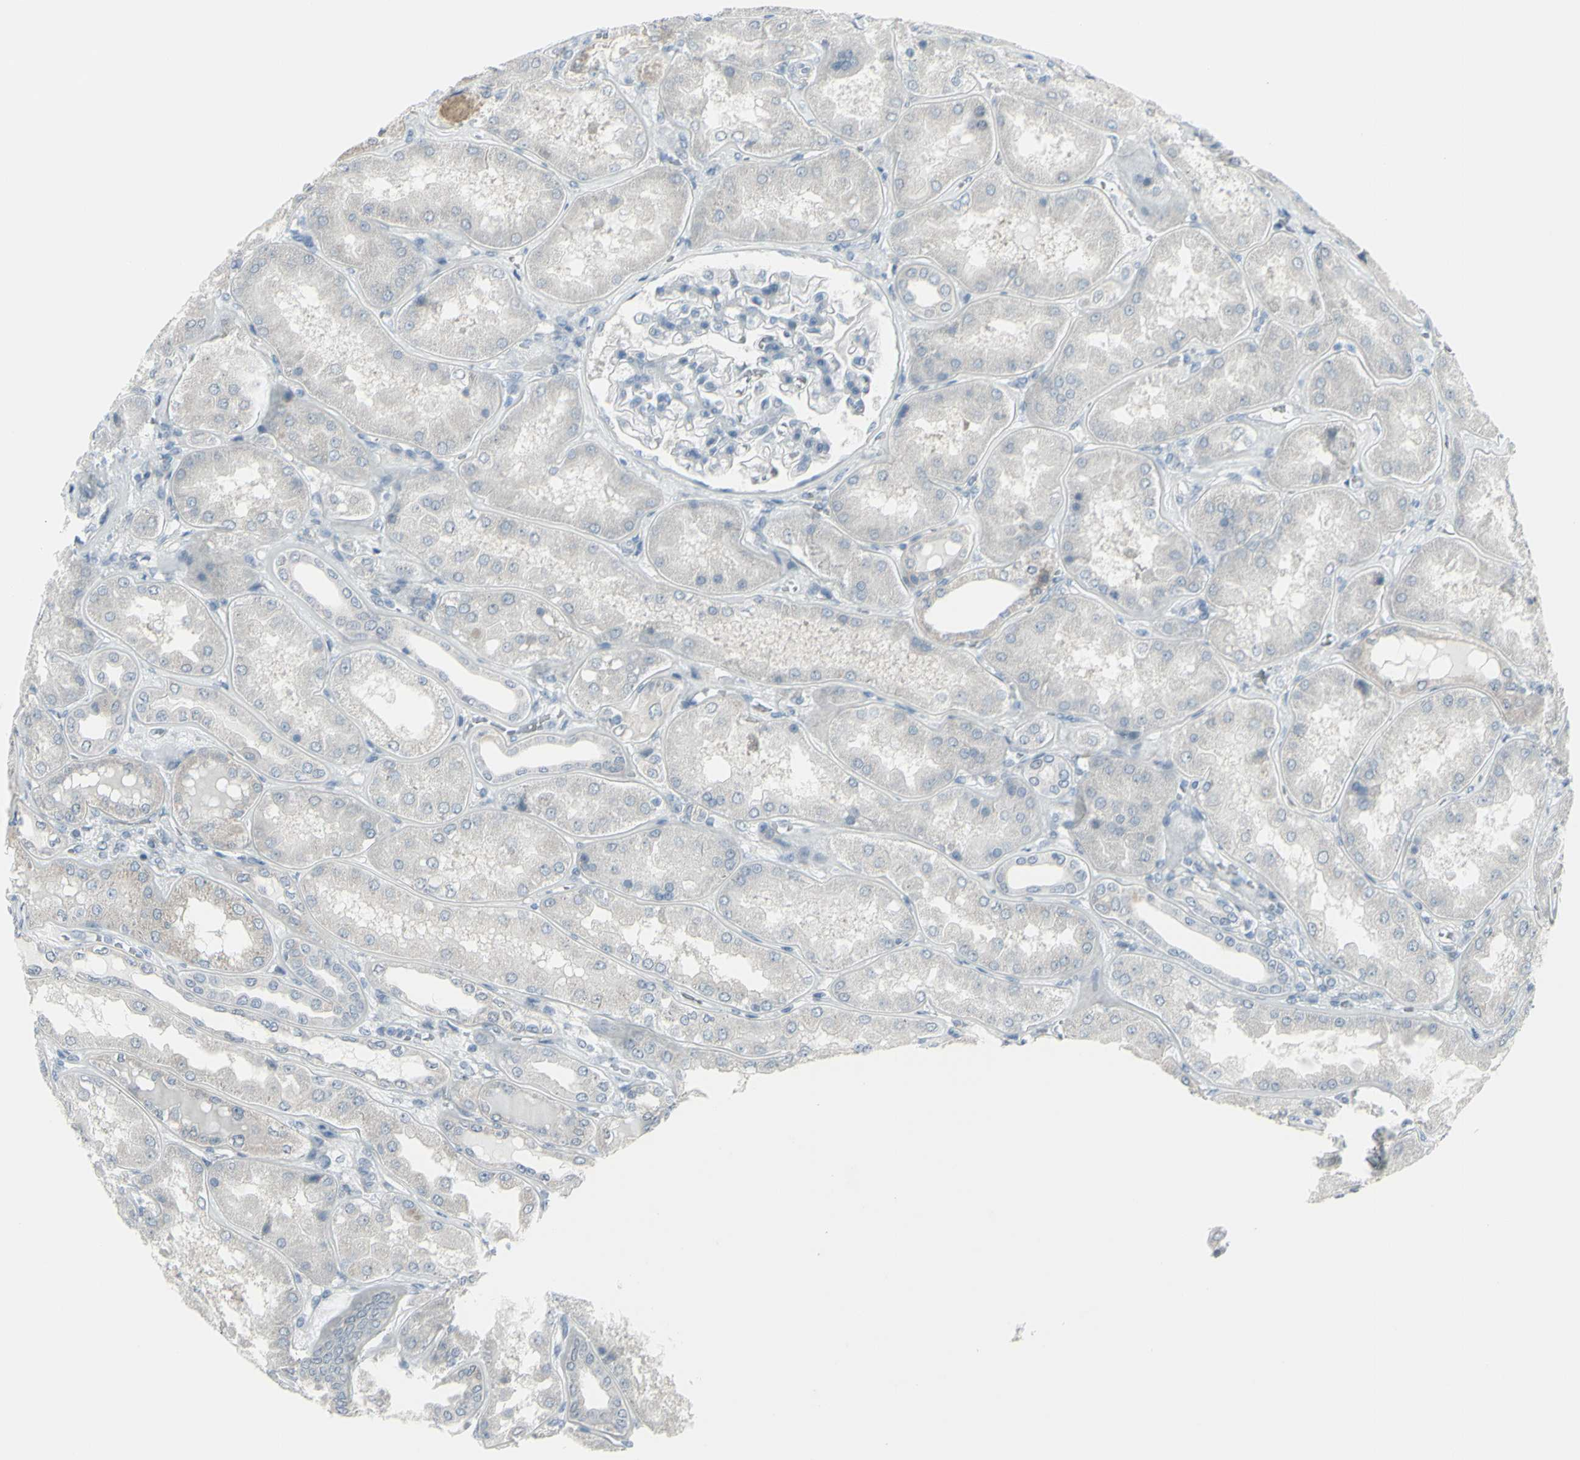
{"staining": {"intensity": "negative", "quantity": "none", "location": "none"}, "tissue": "kidney", "cell_type": "Cells in glomeruli", "image_type": "normal", "snomed": [{"axis": "morphology", "description": "Normal tissue, NOS"}, {"axis": "topography", "description": "Kidney"}], "caption": "This is an IHC image of unremarkable kidney. There is no staining in cells in glomeruli.", "gene": "RAB3A", "patient": {"sex": "female", "age": 56}}